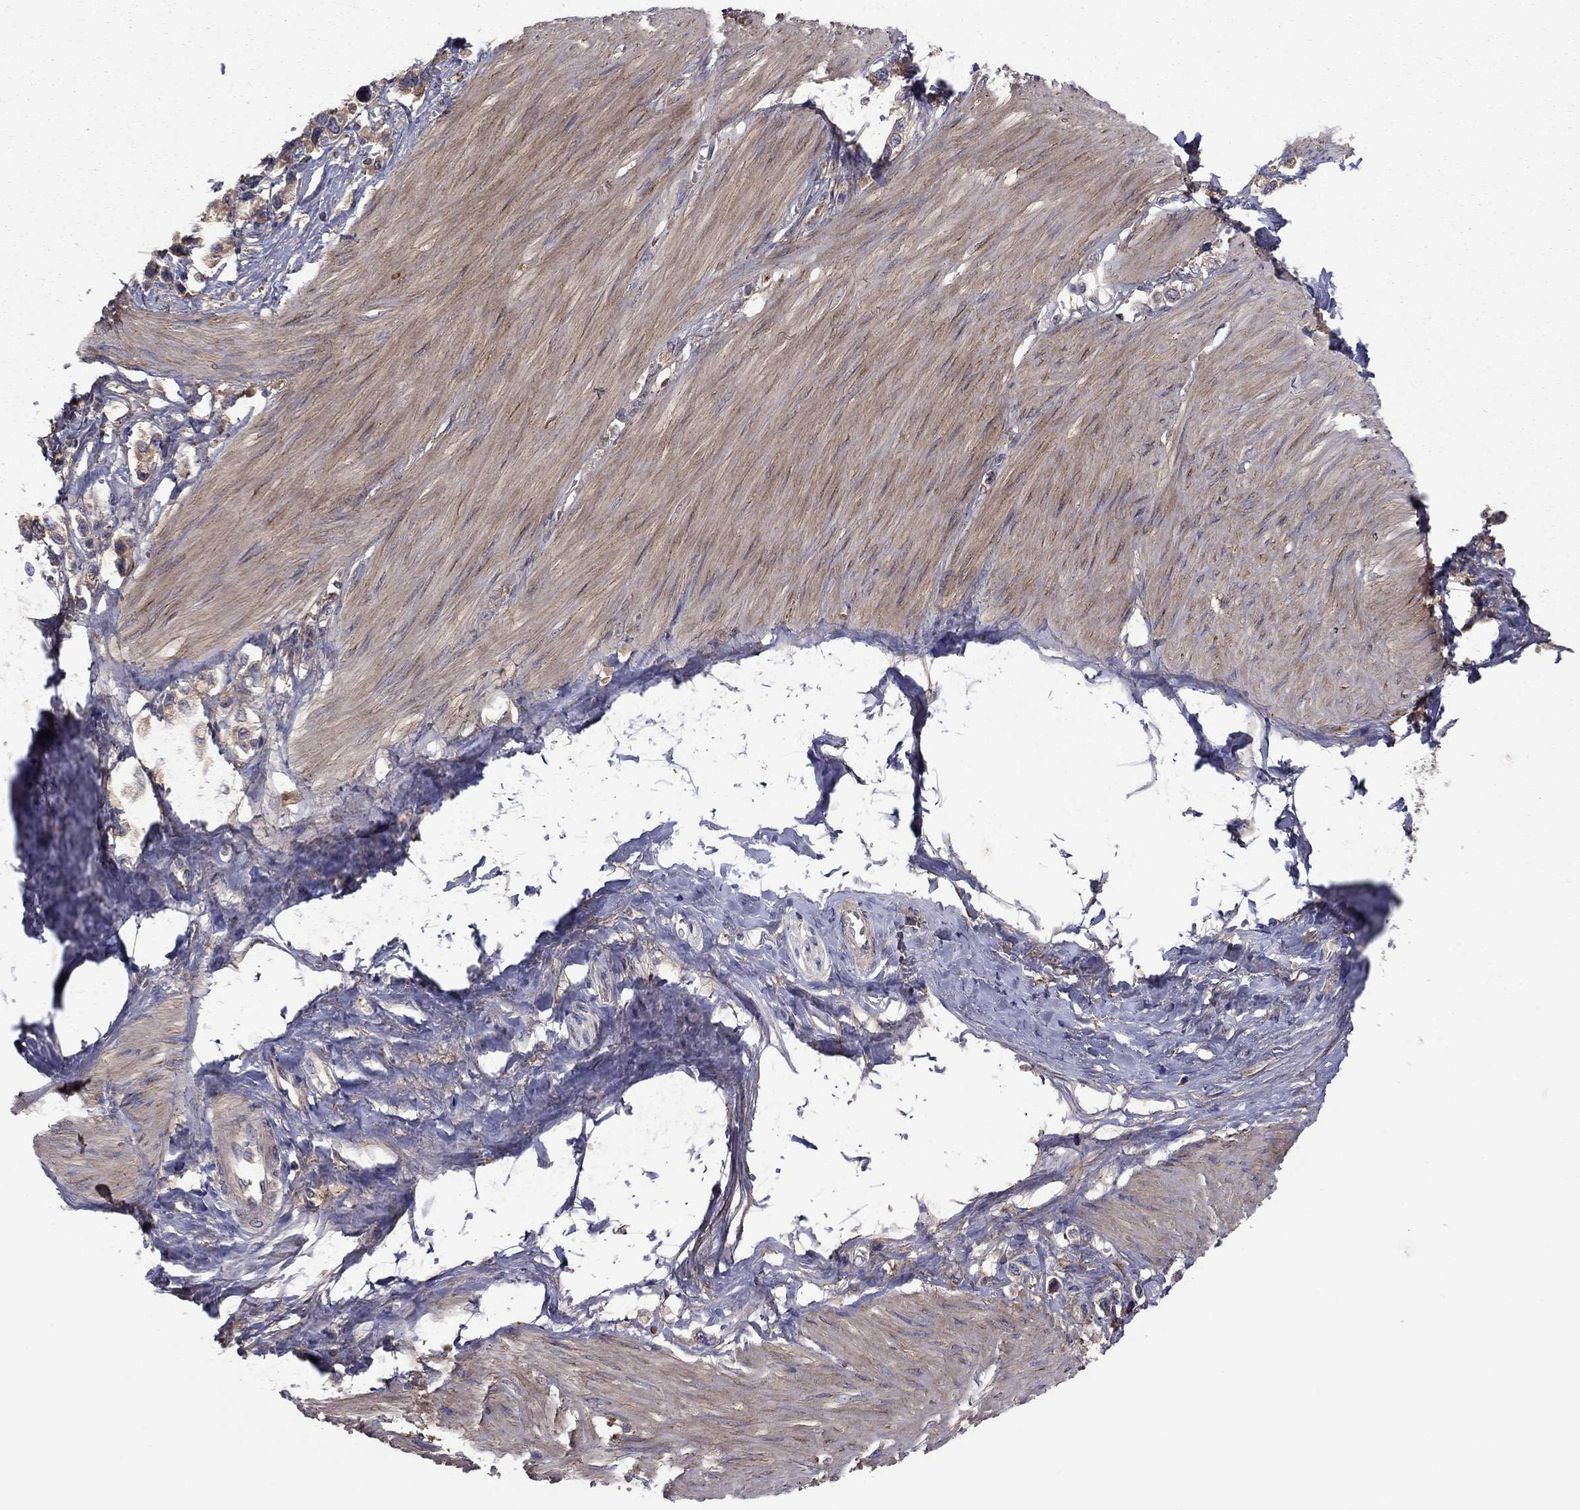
{"staining": {"intensity": "weak", "quantity": "25%-75%", "location": "cytoplasmic/membranous"}, "tissue": "stomach cancer", "cell_type": "Tumor cells", "image_type": "cancer", "snomed": [{"axis": "morphology", "description": "Normal tissue, NOS"}, {"axis": "morphology", "description": "Adenocarcinoma, NOS"}, {"axis": "morphology", "description": "Adenocarcinoma, High grade"}, {"axis": "topography", "description": "Stomach, upper"}, {"axis": "topography", "description": "Stomach"}], "caption": "Immunohistochemistry of human stomach high-grade adenocarcinoma displays low levels of weak cytoplasmic/membranous staining in about 25%-75% of tumor cells. (DAB IHC with brightfield microscopy, high magnification).", "gene": "RNF123", "patient": {"sex": "female", "age": 65}}